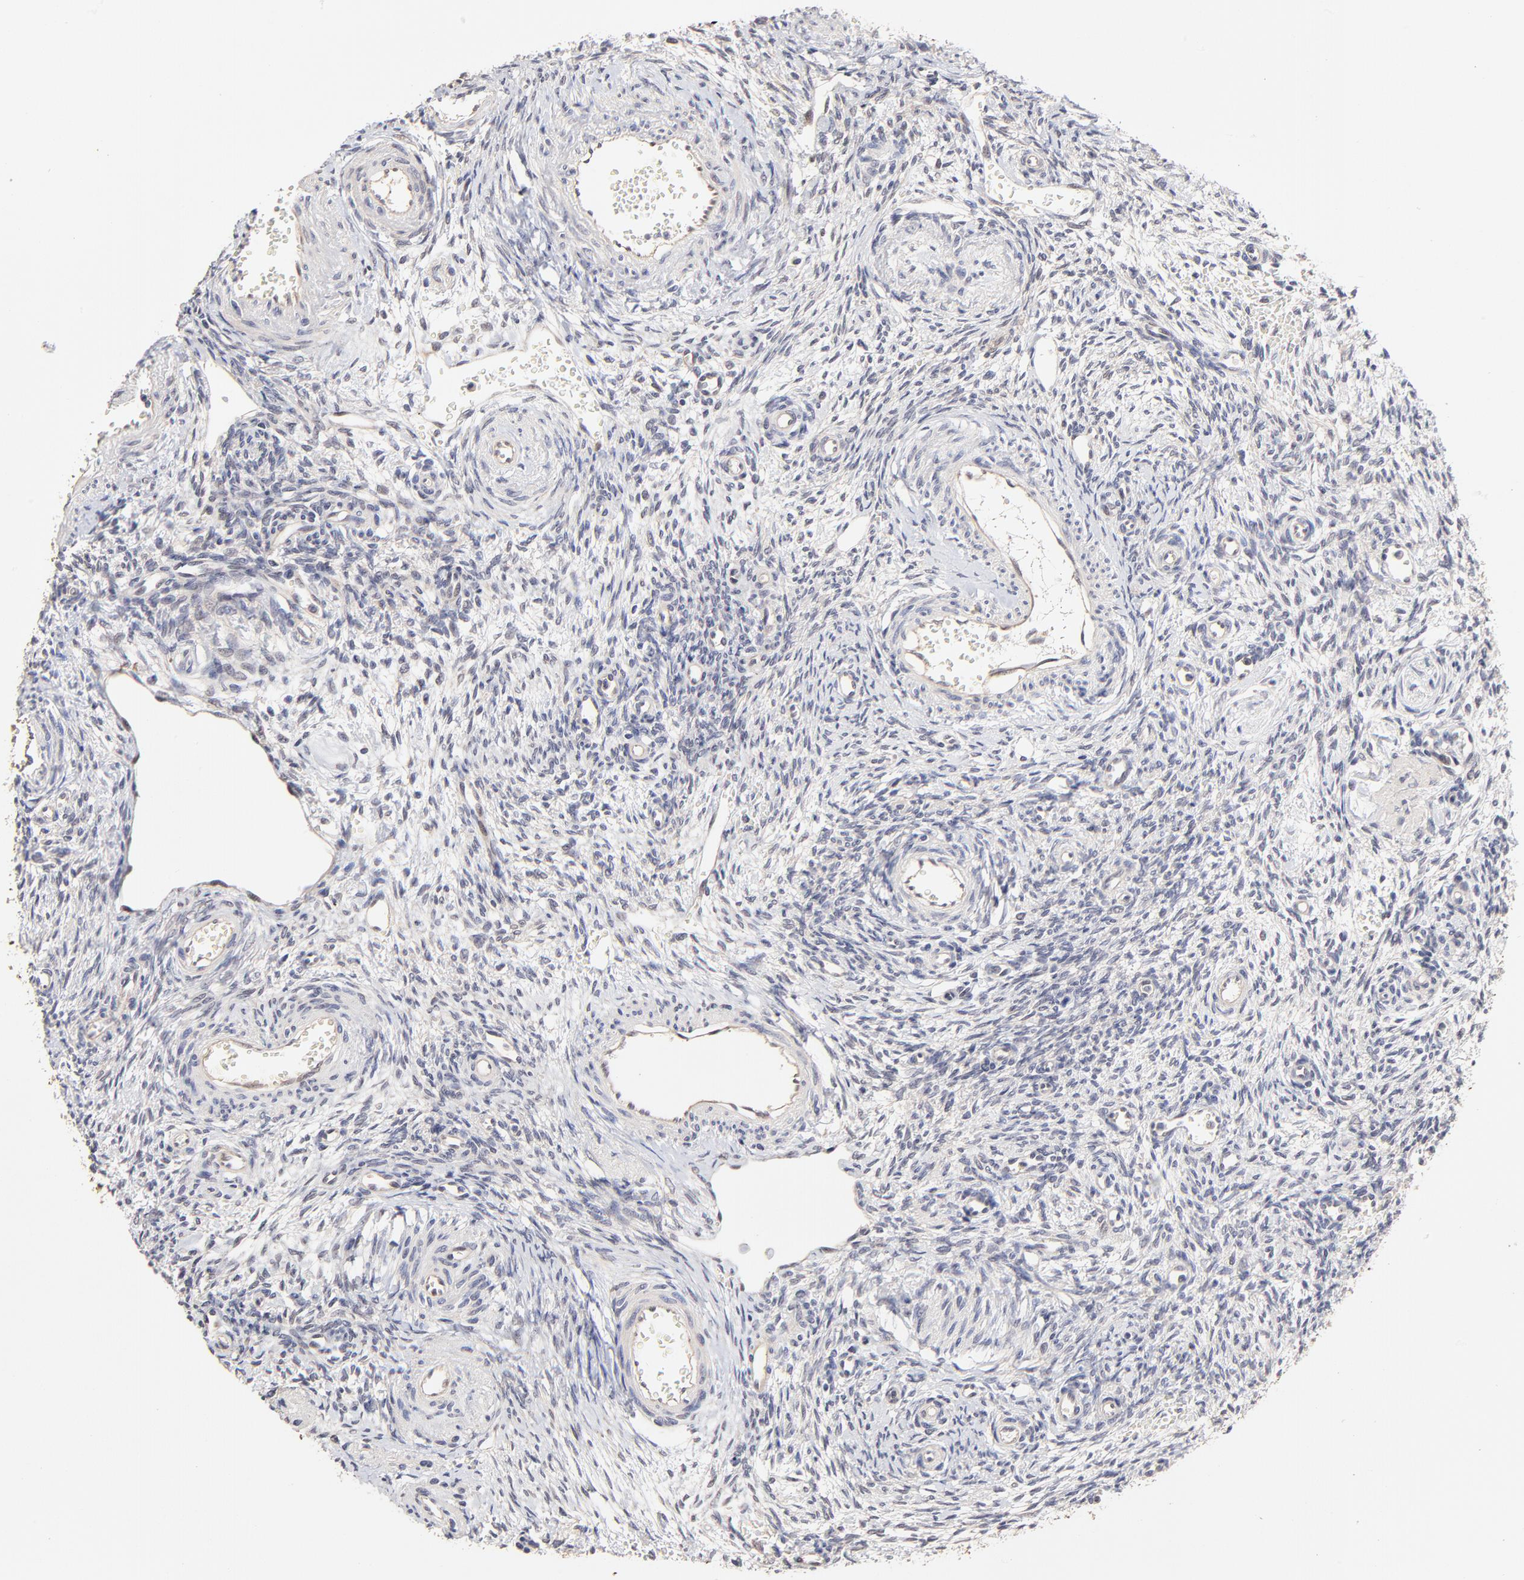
{"staining": {"intensity": "weak", "quantity": ">75%", "location": "cytoplasmic/membranous"}, "tissue": "ovary", "cell_type": "Follicle cells", "image_type": "normal", "snomed": [{"axis": "morphology", "description": "Normal tissue, NOS"}, {"axis": "topography", "description": "Ovary"}], "caption": "Normal ovary reveals weak cytoplasmic/membranous staining in about >75% of follicle cells.", "gene": "ZNF10", "patient": {"sex": "female", "age": 39}}